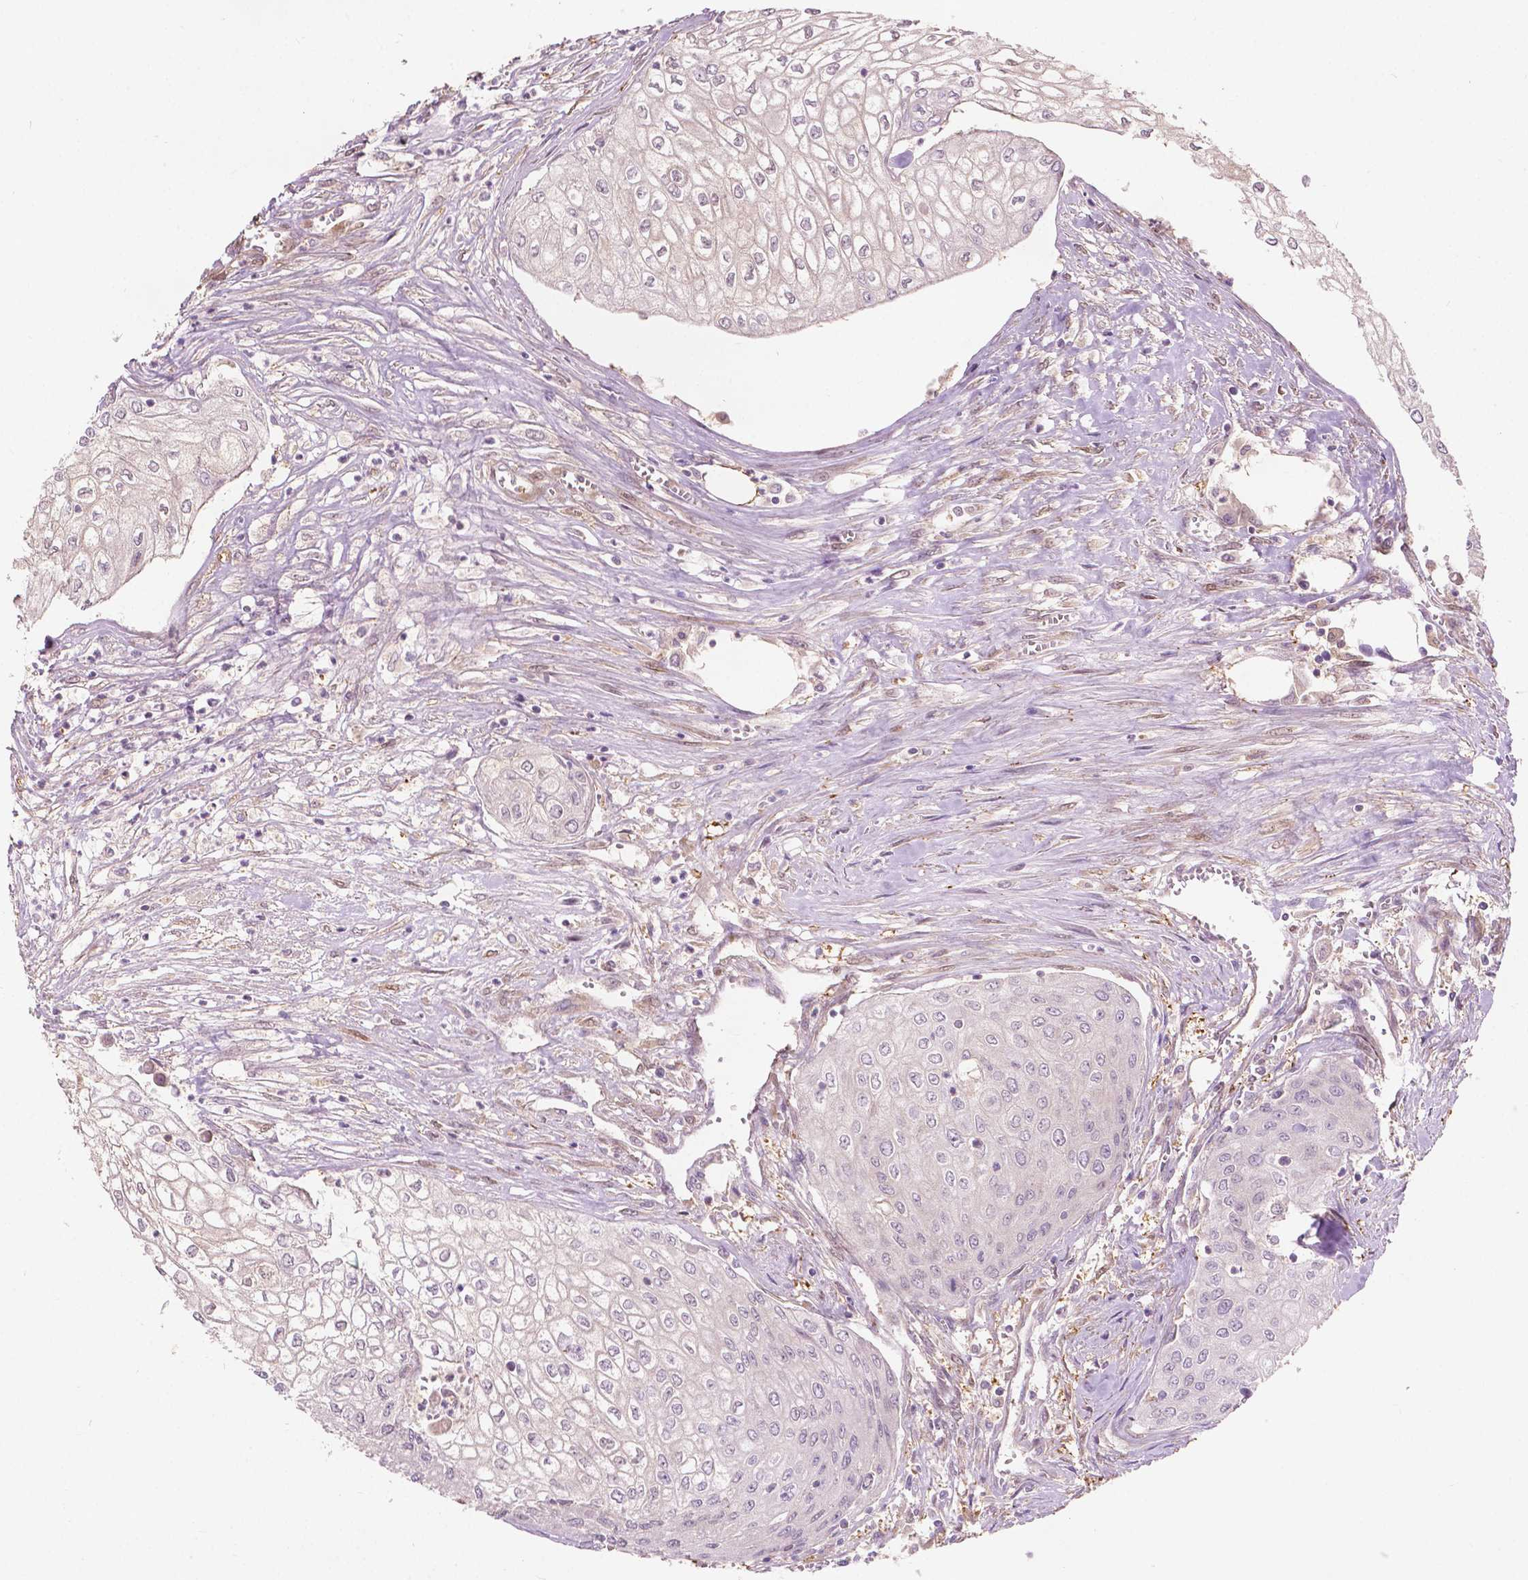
{"staining": {"intensity": "negative", "quantity": "none", "location": "none"}, "tissue": "urothelial cancer", "cell_type": "Tumor cells", "image_type": "cancer", "snomed": [{"axis": "morphology", "description": "Urothelial carcinoma, High grade"}, {"axis": "topography", "description": "Urinary bladder"}], "caption": "Immunohistochemistry of human high-grade urothelial carcinoma exhibits no positivity in tumor cells. (DAB immunohistochemistry, high magnification).", "gene": "GPR37", "patient": {"sex": "male", "age": 62}}